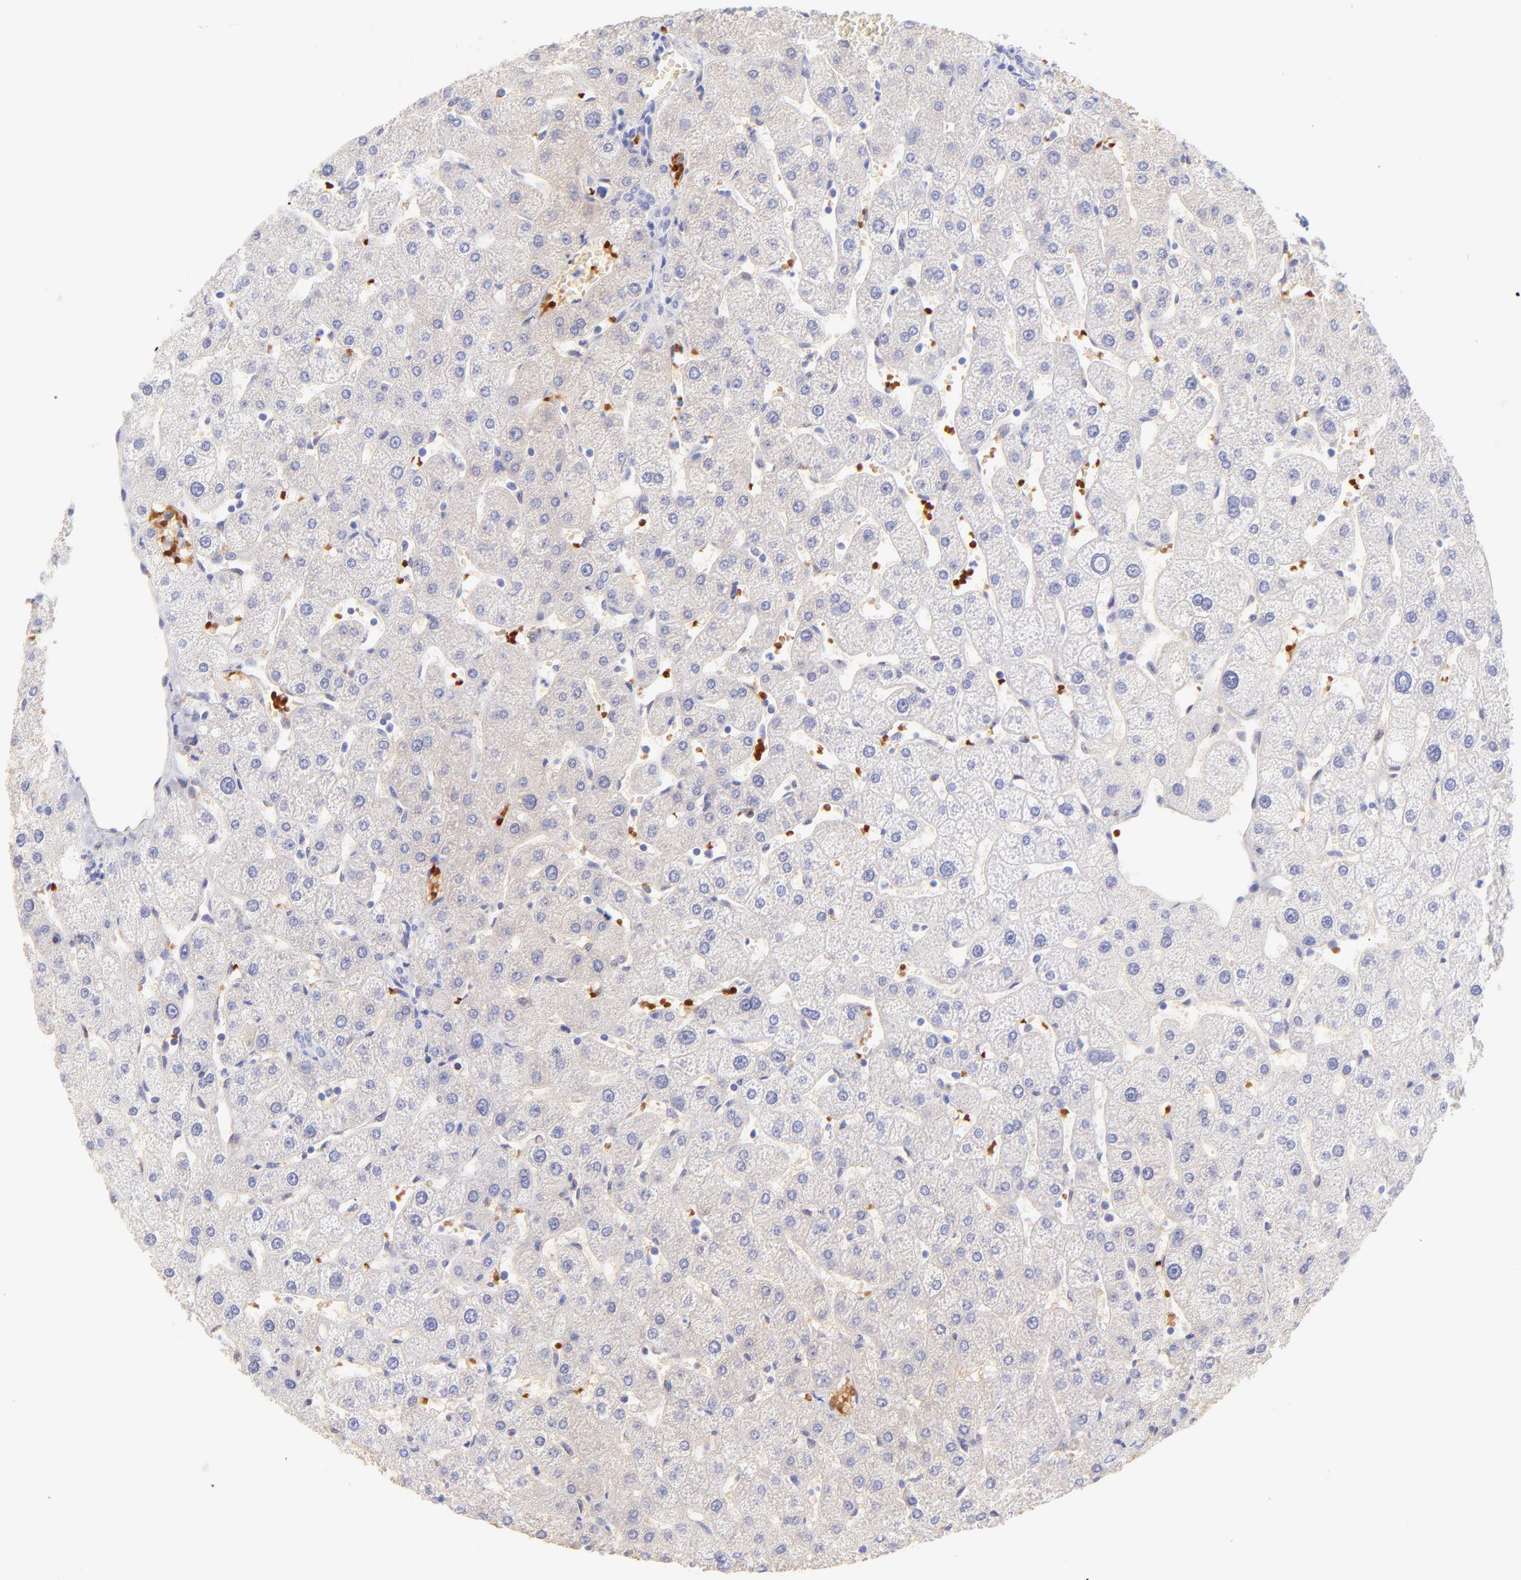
{"staining": {"intensity": "negative", "quantity": "none", "location": "none"}, "tissue": "liver", "cell_type": "Cholangiocytes", "image_type": "normal", "snomed": [{"axis": "morphology", "description": "Normal tissue, NOS"}, {"axis": "topography", "description": "Liver"}], "caption": "This micrograph is of unremarkable liver stained with immunohistochemistry (IHC) to label a protein in brown with the nuclei are counter-stained blue. There is no staining in cholangiocytes. (DAB (3,3'-diaminobenzidine) immunohistochemistry with hematoxylin counter stain).", "gene": "FRMPD3", "patient": {"sex": "male", "age": 67}}